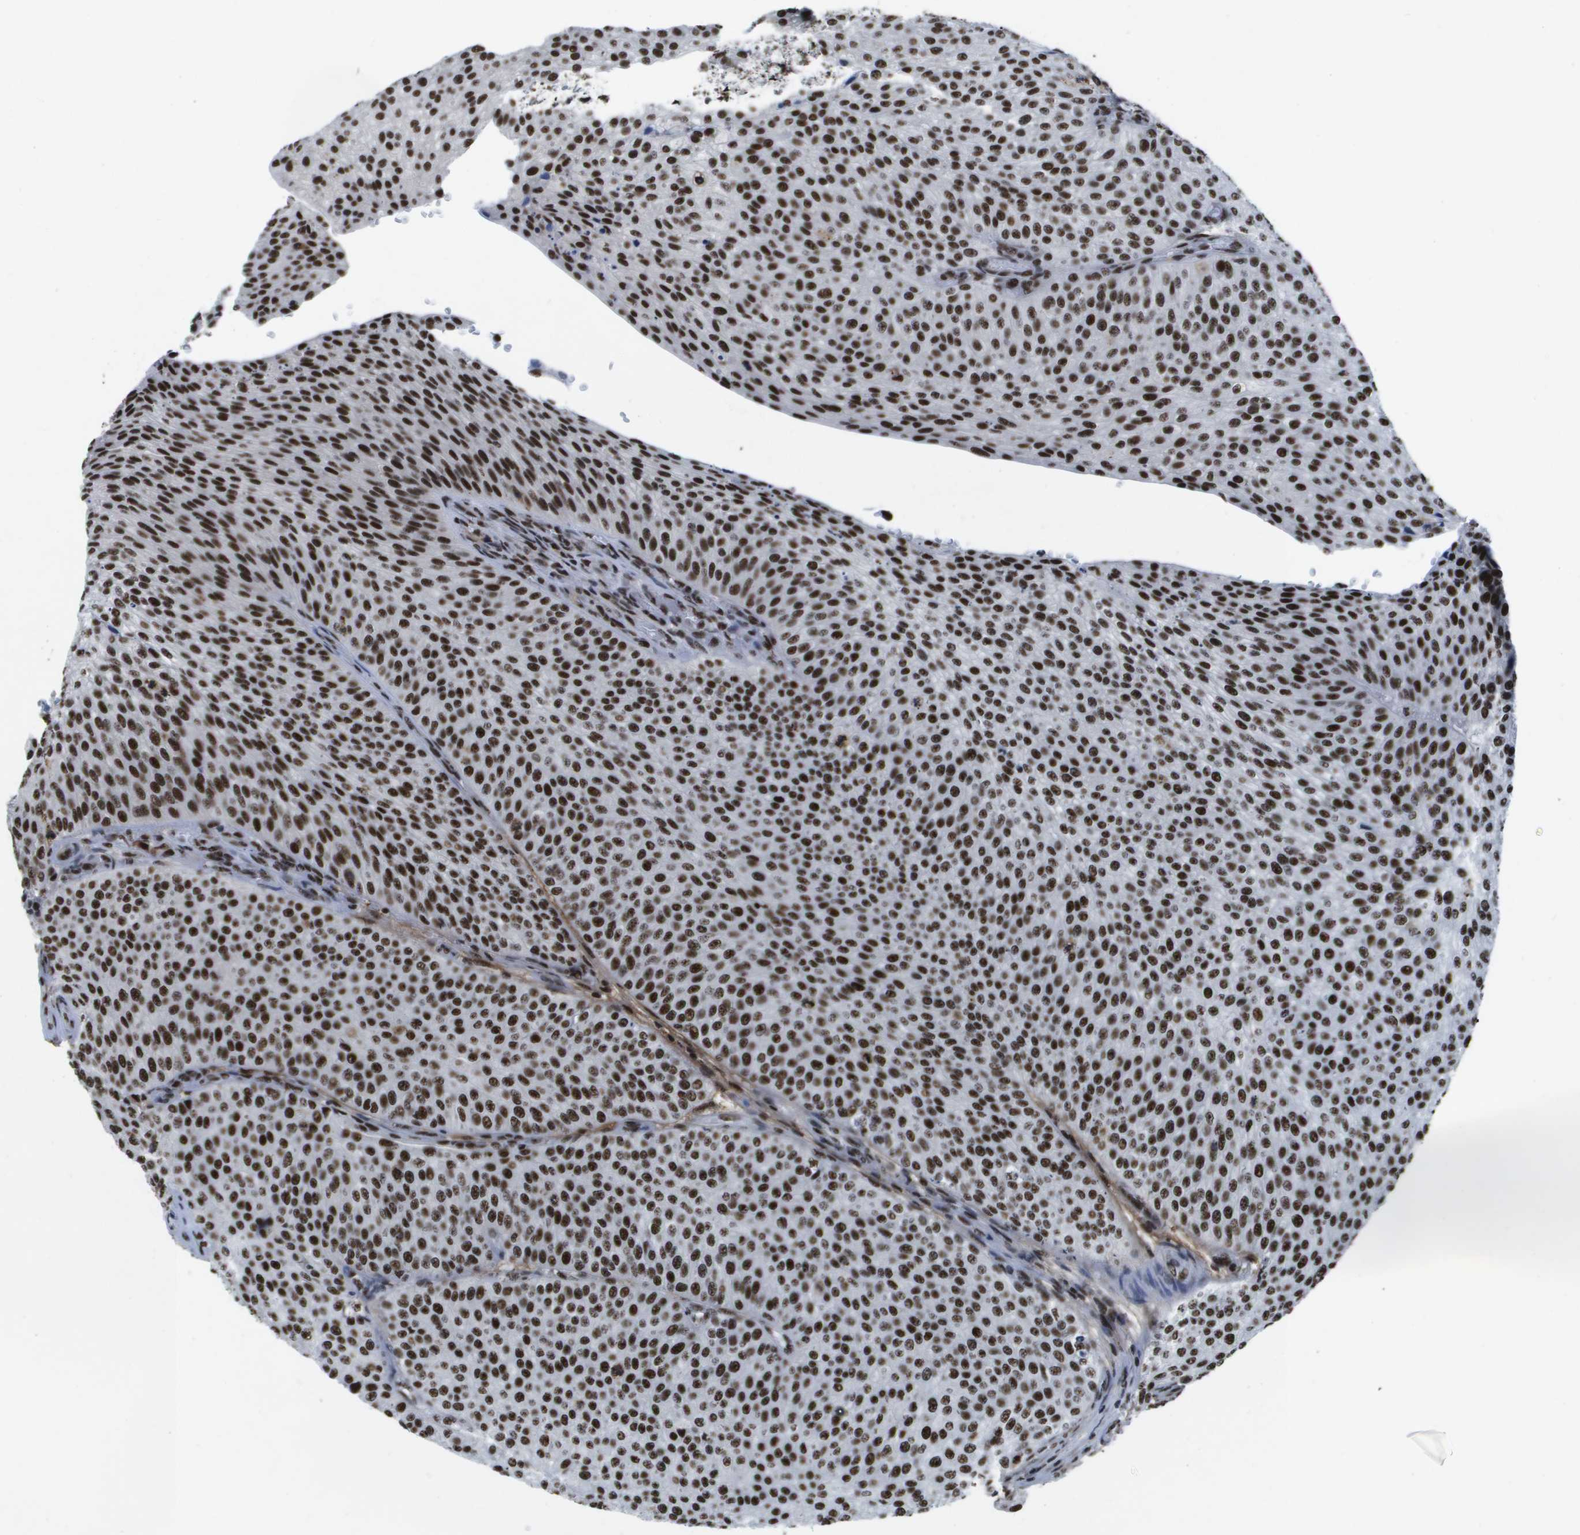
{"staining": {"intensity": "strong", "quantity": ">75%", "location": "nuclear"}, "tissue": "urothelial cancer", "cell_type": "Tumor cells", "image_type": "cancer", "snomed": [{"axis": "morphology", "description": "Urothelial carcinoma, Low grade"}, {"axis": "topography", "description": "Smooth muscle"}, {"axis": "topography", "description": "Urinary bladder"}], "caption": "Urothelial cancer stained with DAB (3,3'-diaminobenzidine) immunohistochemistry demonstrates high levels of strong nuclear positivity in approximately >75% of tumor cells. The staining was performed using DAB, with brown indicating positive protein expression. Nuclei are stained blue with hematoxylin.", "gene": "NSRP1", "patient": {"sex": "male", "age": 60}}